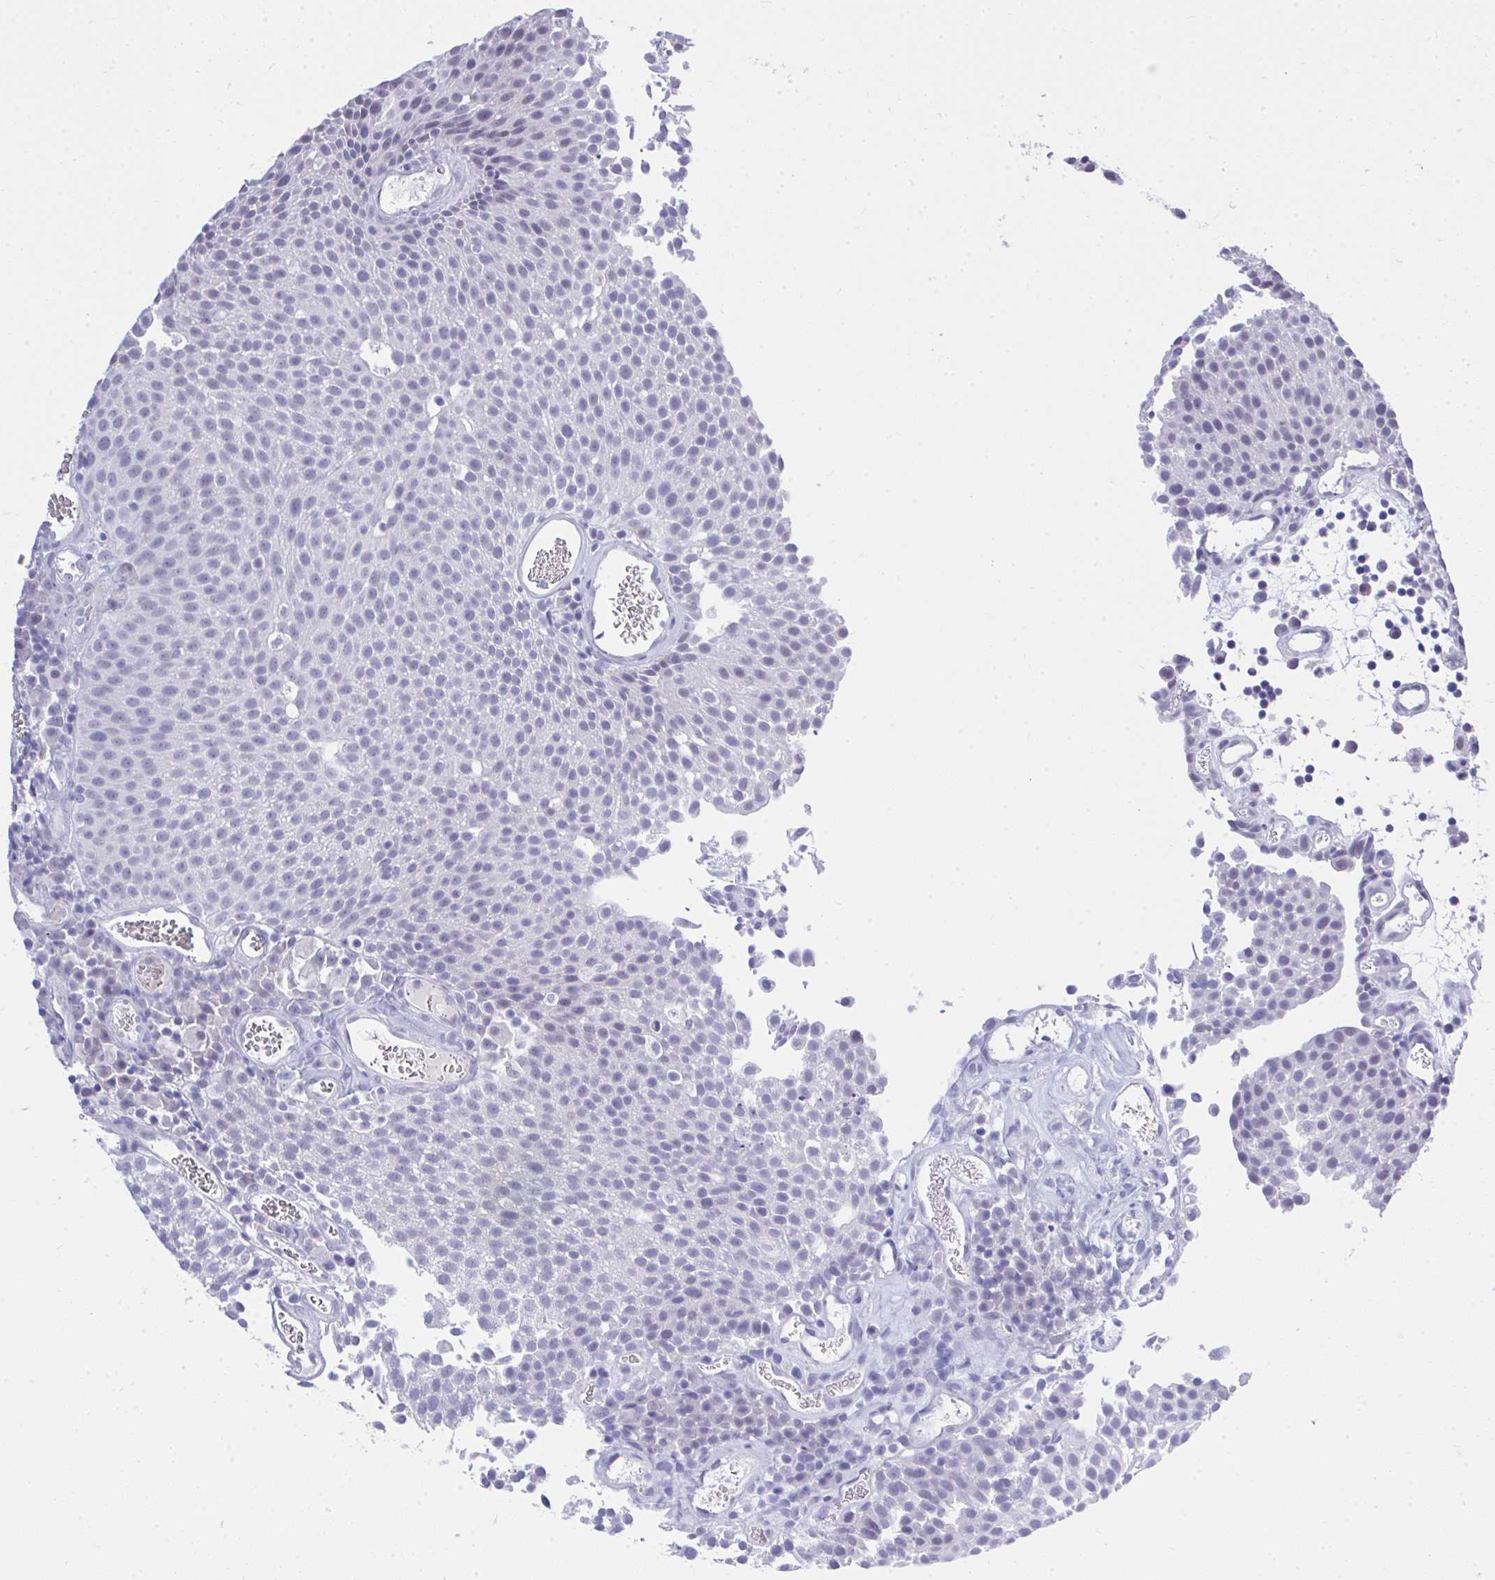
{"staining": {"intensity": "negative", "quantity": "none", "location": "none"}, "tissue": "urothelial cancer", "cell_type": "Tumor cells", "image_type": "cancer", "snomed": [{"axis": "morphology", "description": "Urothelial carcinoma, Low grade"}, {"axis": "topography", "description": "Urinary bladder"}], "caption": "There is no significant staining in tumor cells of low-grade urothelial carcinoma.", "gene": "MS4A12", "patient": {"sex": "female", "age": 79}}